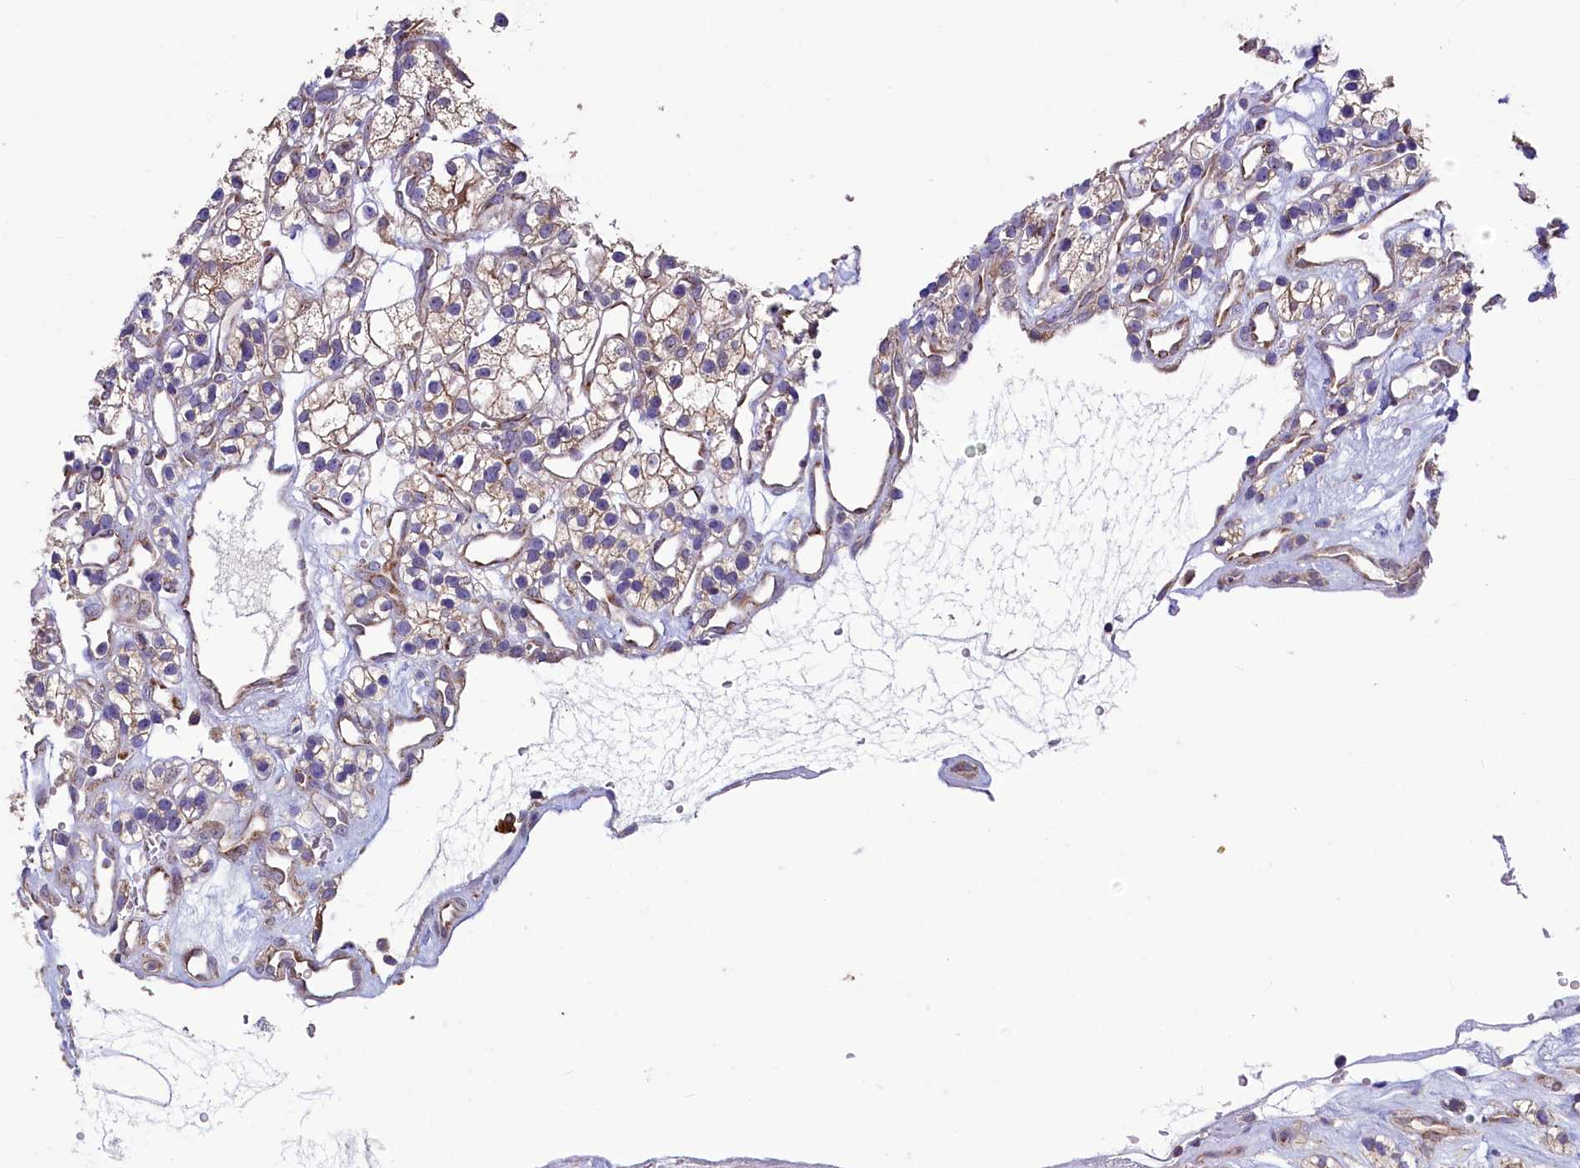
{"staining": {"intensity": "moderate", "quantity": "25%-75%", "location": "cytoplasmic/membranous"}, "tissue": "renal cancer", "cell_type": "Tumor cells", "image_type": "cancer", "snomed": [{"axis": "morphology", "description": "Adenocarcinoma, NOS"}, {"axis": "topography", "description": "Kidney"}], "caption": "Moderate cytoplasmic/membranous positivity is appreciated in about 25%-75% of tumor cells in renal adenocarcinoma.", "gene": "SPATA2L", "patient": {"sex": "female", "age": 57}}